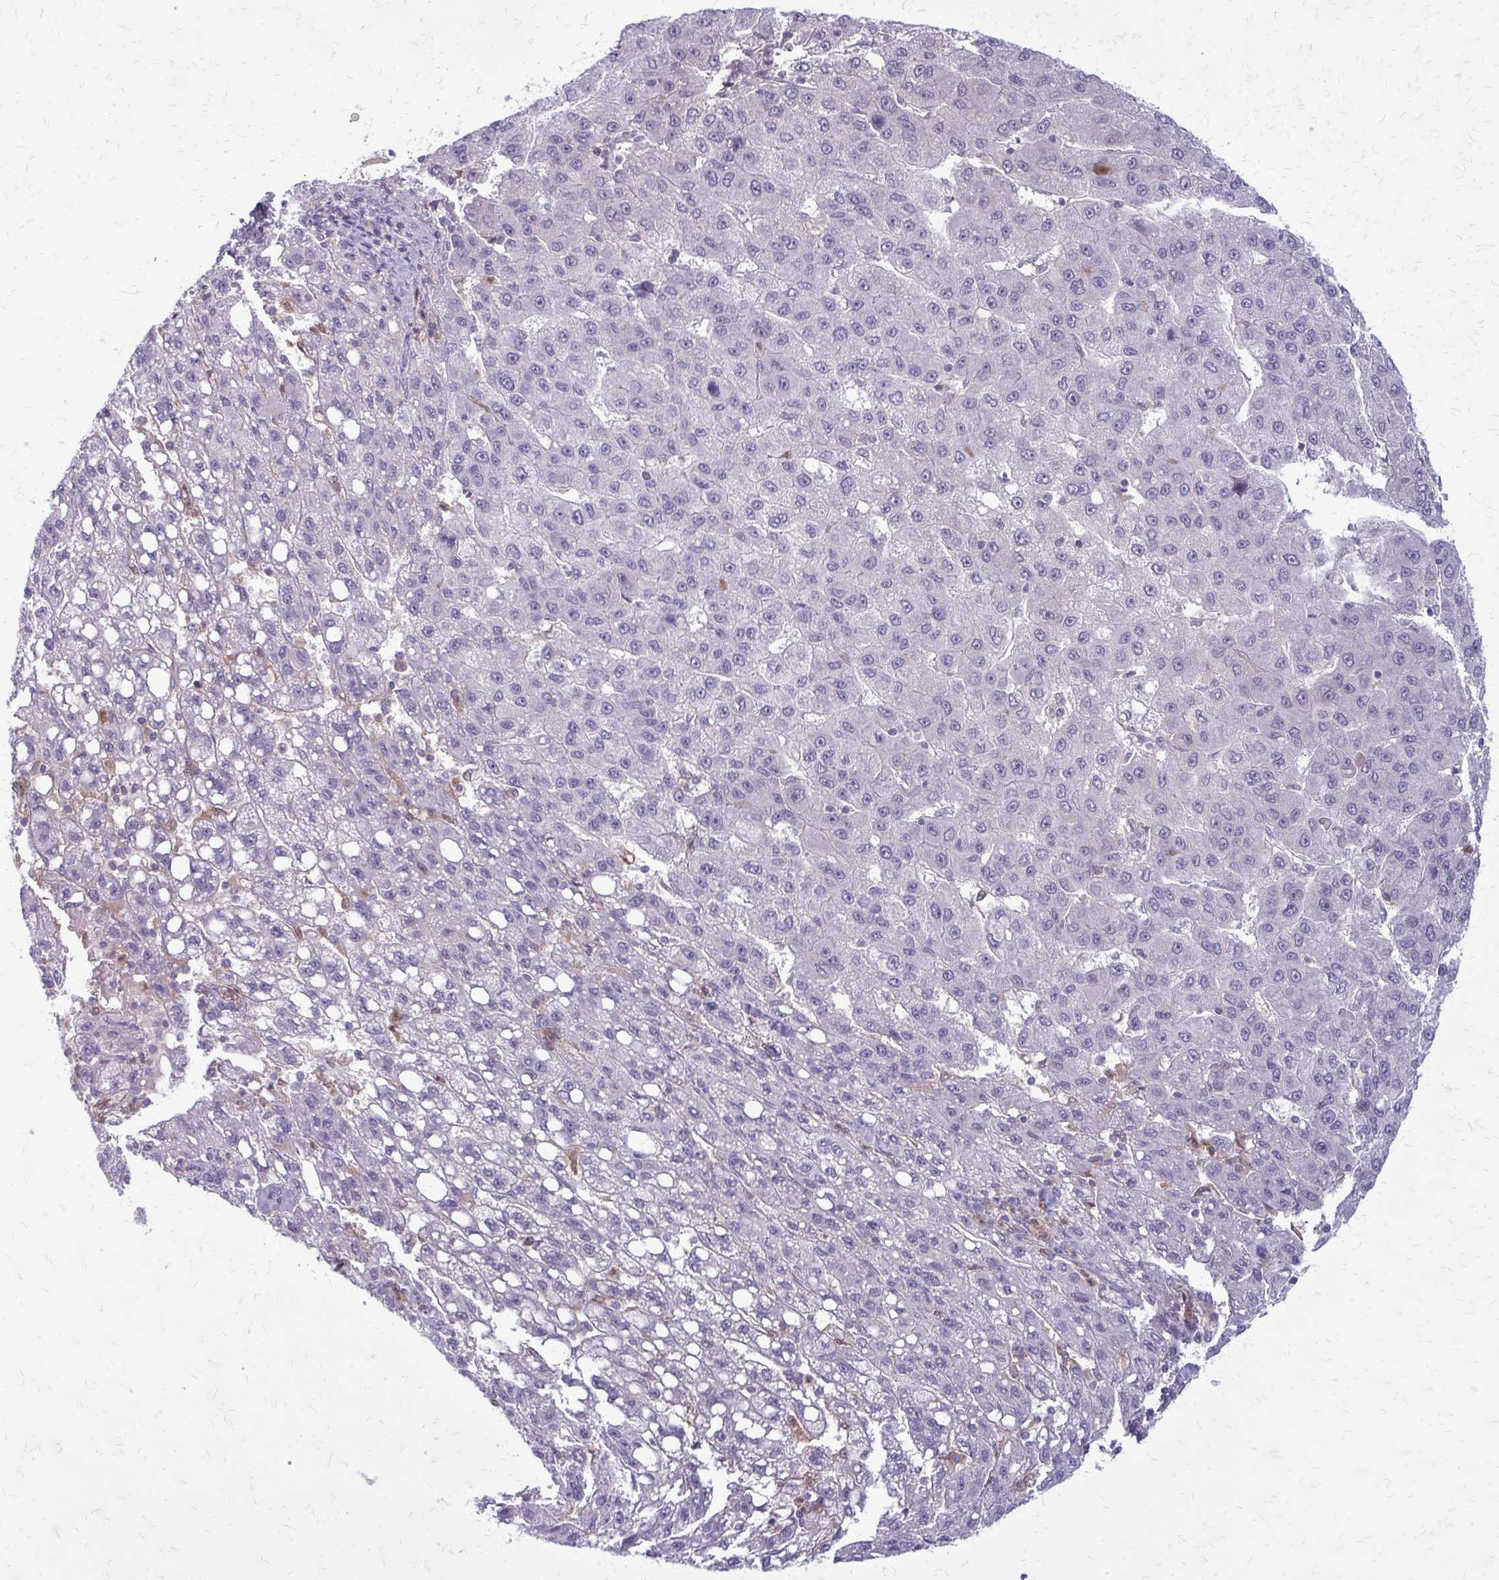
{"staining": {"intensity": "negative", "quantity": "none", "location": "none"}, "tissue": "liver cancer", "cell_type": "Tumor cells", "image_type": "cancer", "snomed": [{"axis": "morphology", "description": "Carcinoma, Hepatocellular, NOS"}, {"axis": "topography", "description": "Liver"}], "caption": "Immunohistochemistry of human hepatocellular carcinoma (liver) displays no expression in tumor cells.", "gene": "GLRX", "patient": {"sex": "female", "age": 82}}